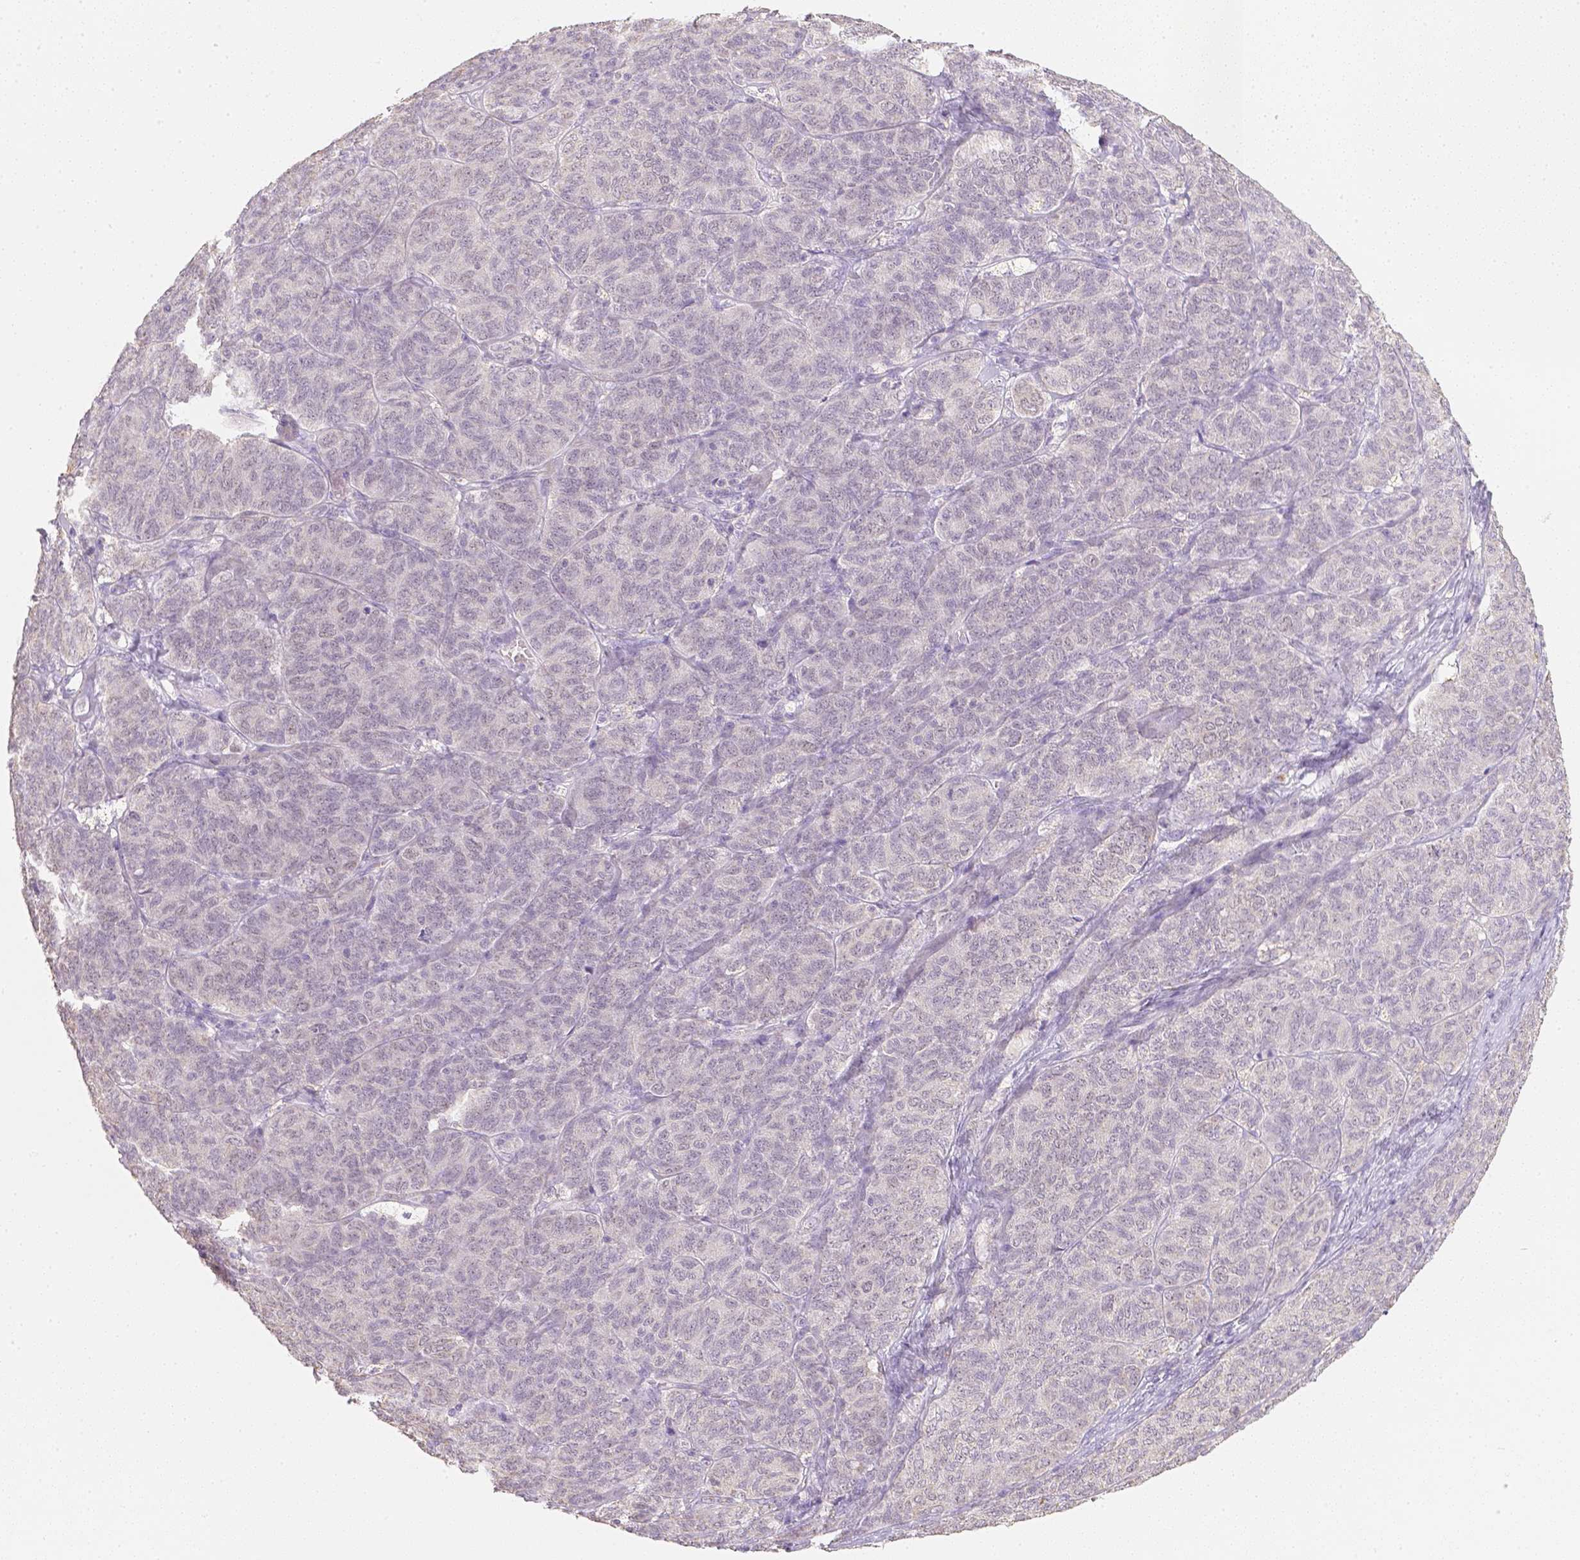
{"staining": {"intensity": "negative", "quantity": "none", "location": "none"}, "tissue": "ovarian cancer", "cell_type": "Tumor cells", "image_type": "cancer", "snomed": [{"axis": "morphology", "description": "Carcinoma, endometroid"}, {"axis": "topography", "description": "Ovary"}], "caption": "There is no significant staining in tumor cells of ovarian endometroid carcinoma.", "gene": "NVL", "patient": {"sex": "female", "age": 80}}